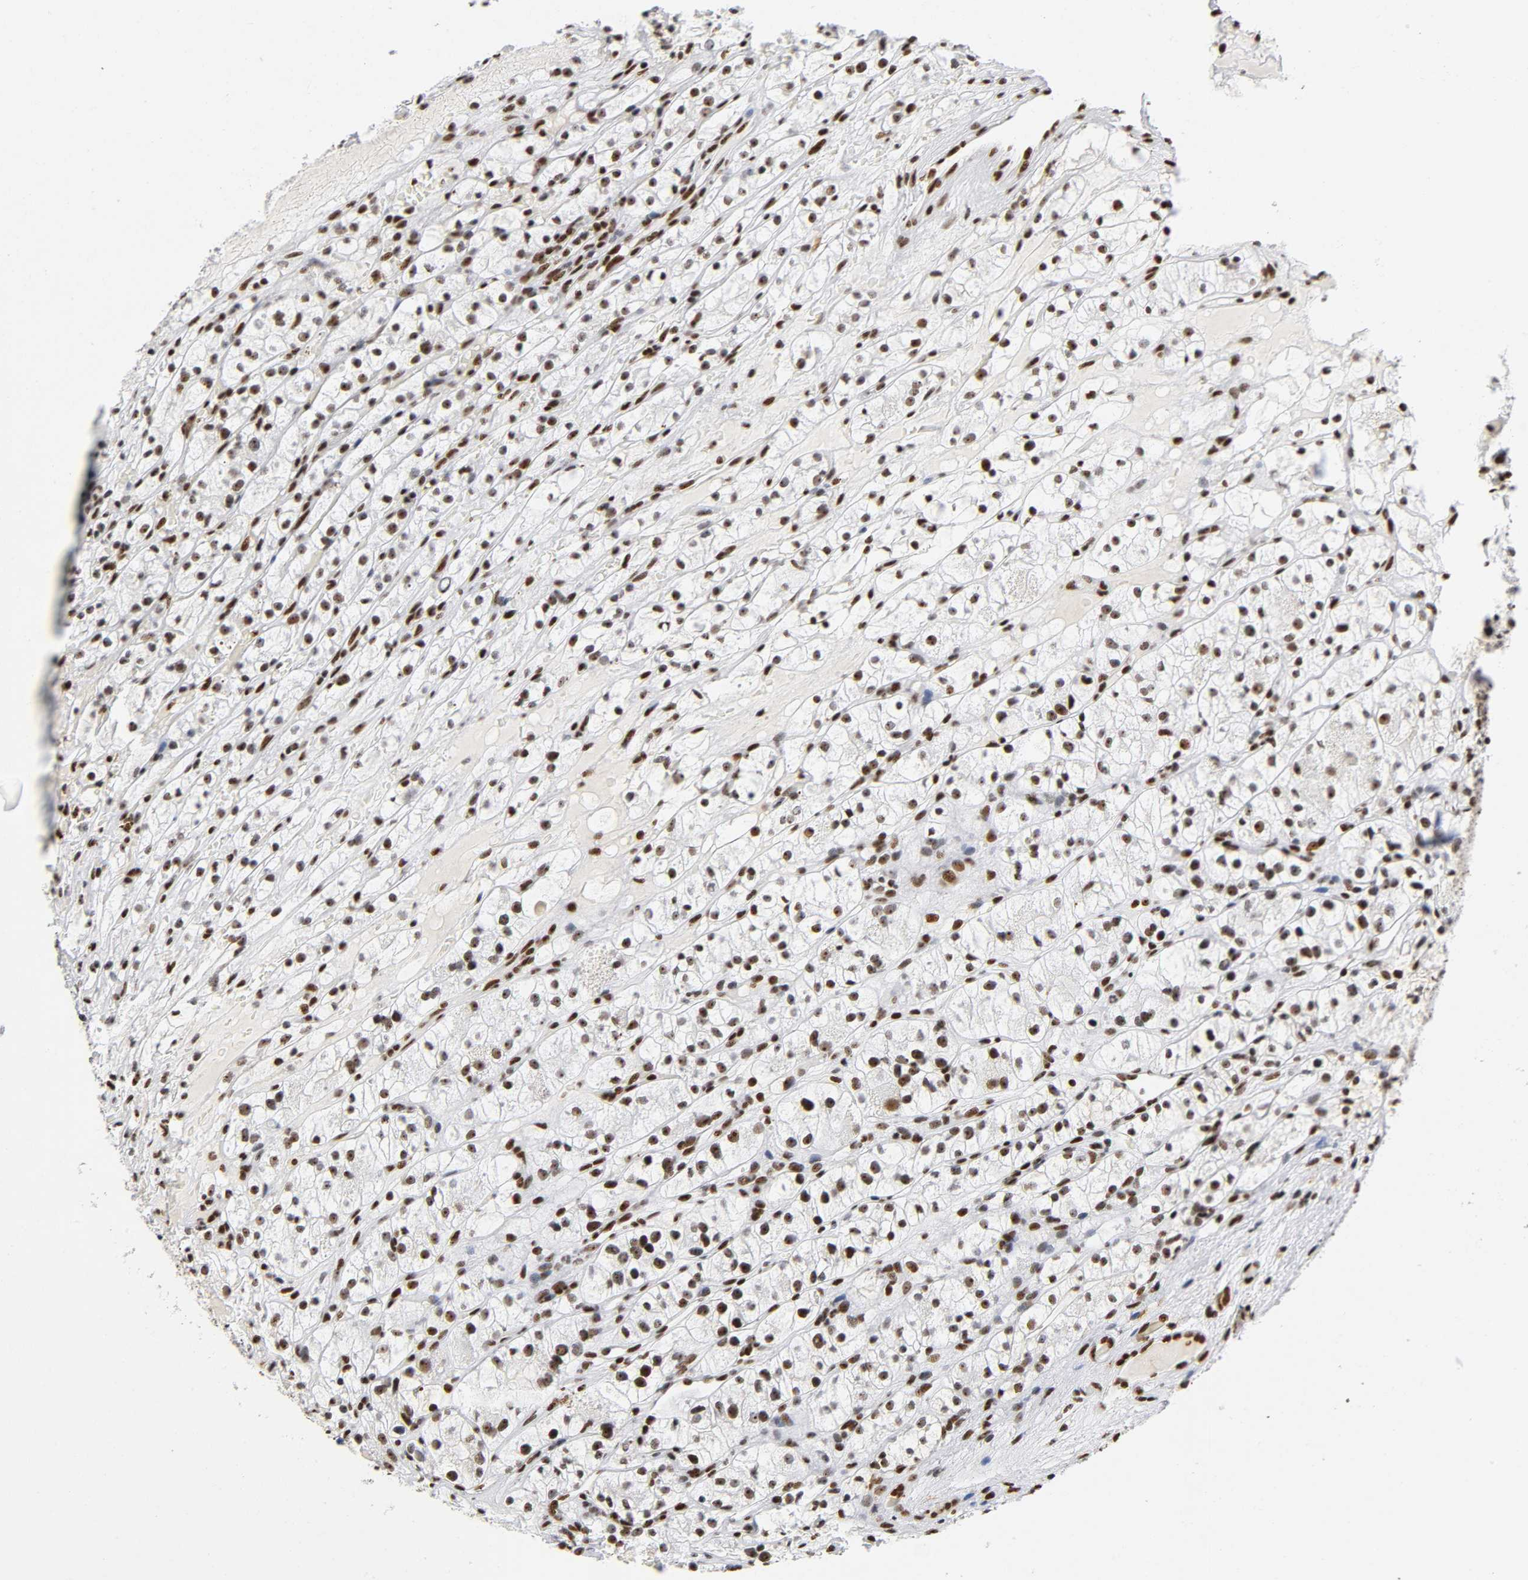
{"staining": {"intensity": "strong", "quantity": ">75%", "location": "nuclear"}, "tissue": "renal cancer", "cell_type": "Tumor cells", "image_type": "cancer", "snomed": [{"axis": "morphology", "description": "Adenocarcinoma, NOS"}, {"axis": "topography", "description": "Kidney"}], "caption": "Immunohistochemical staining of human renal adenocarcinoma reveals strong nuclear protein expression in approximately >75% of tumor cells.", "gene": "UBTF", "patient": {"sex": "female", "age": 60}}